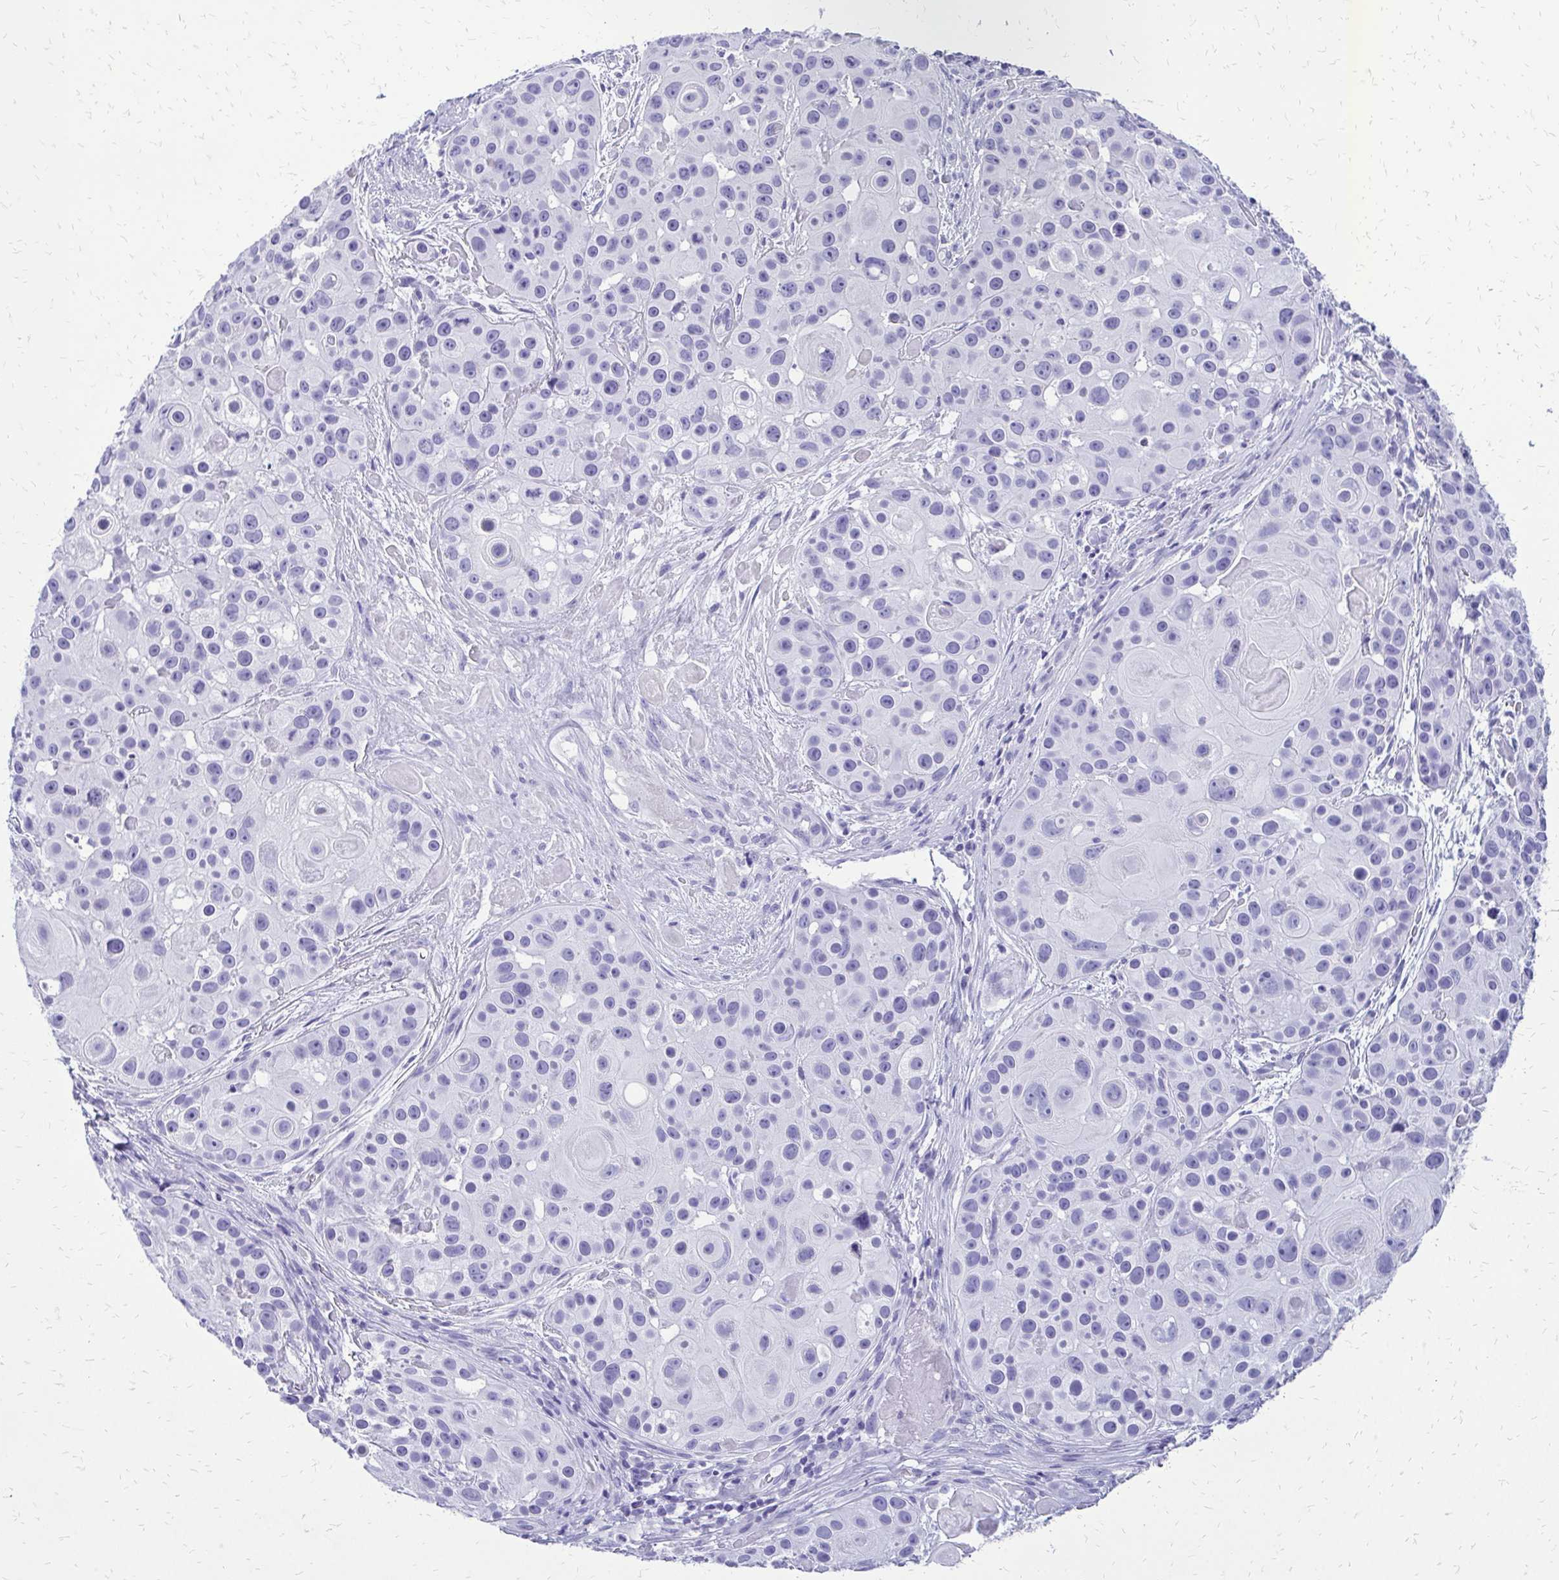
{"staining": {"intensity": "negative", "quantity": "none", "location": "none"}, "tissue": "skin cancer", "cell_type": "Tumor cells", "image_type": "cancer", "snomed": [{"axis": "morphology", "description": "Squamous cell carcinoma, NOS"}, {"axis": "topography", "description": "Skin"}], "caption": "An image of skin cancer stained for a protein exhibits no brown staining in tumor cells.", "gene": "SLC32A1", "patient": {"sex": "male", "age": 92}}